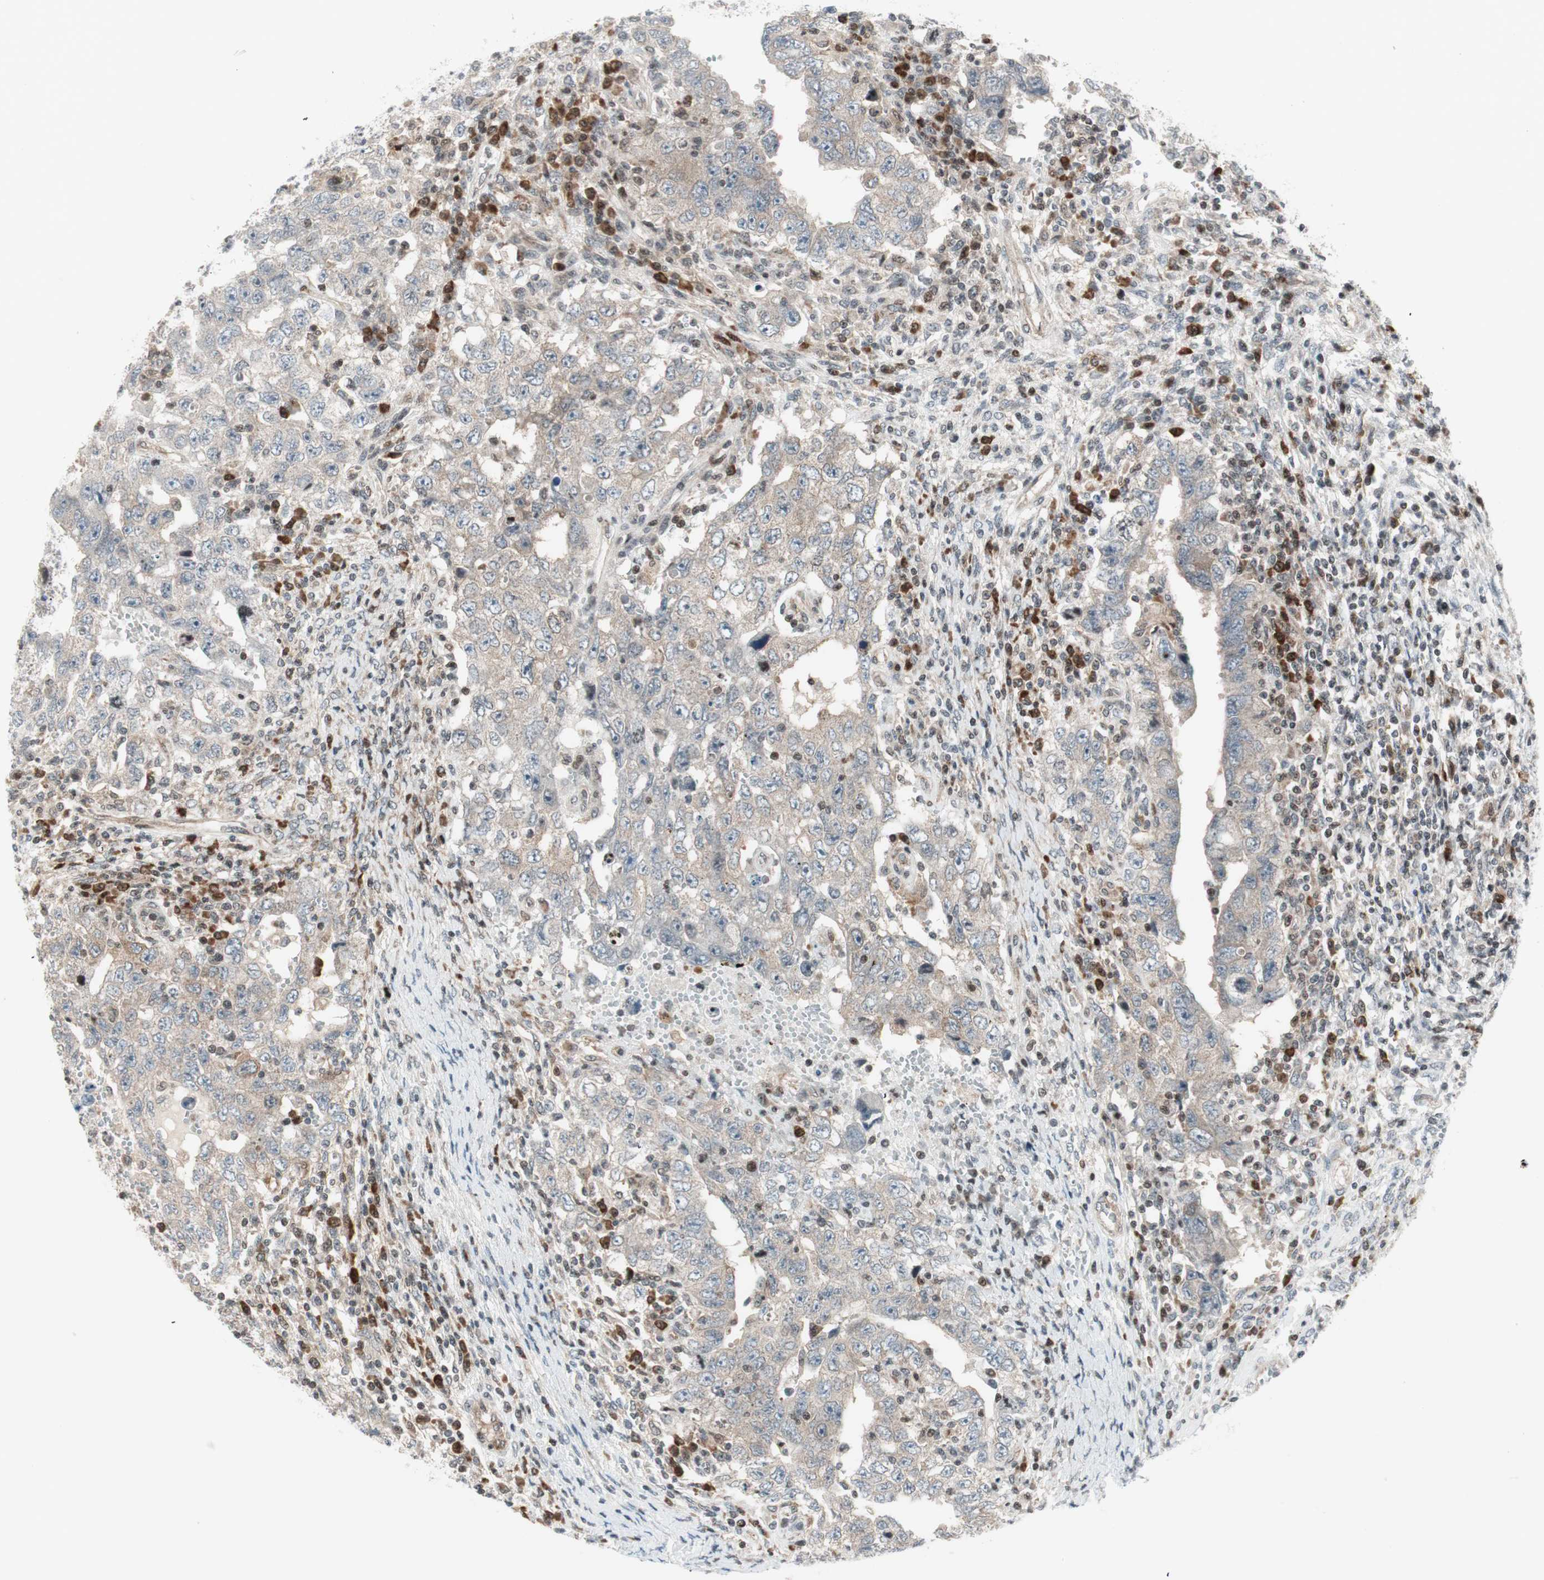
{"staining": {"intensity": "weak", "quantity": ">75%", "location": "cytoplasmic/membranous"}, "tissue": "testis cancer", "cell_type": "Tumor cells", "image_type": "cancer", "snomed": [{"axis": "morphology", "description": "Carcinoma, Embryonal, NOS"}, {"axis": "topography", "description": "Testis"}], "caption": "This is an image of immunohistochemistry staining of testis embryonal carcinoma, which shows weak expression in the cytoplasmic/membranous of tumor cells.", "gene": "TPT1", "patient": {"sex": "male", "age": 26}}